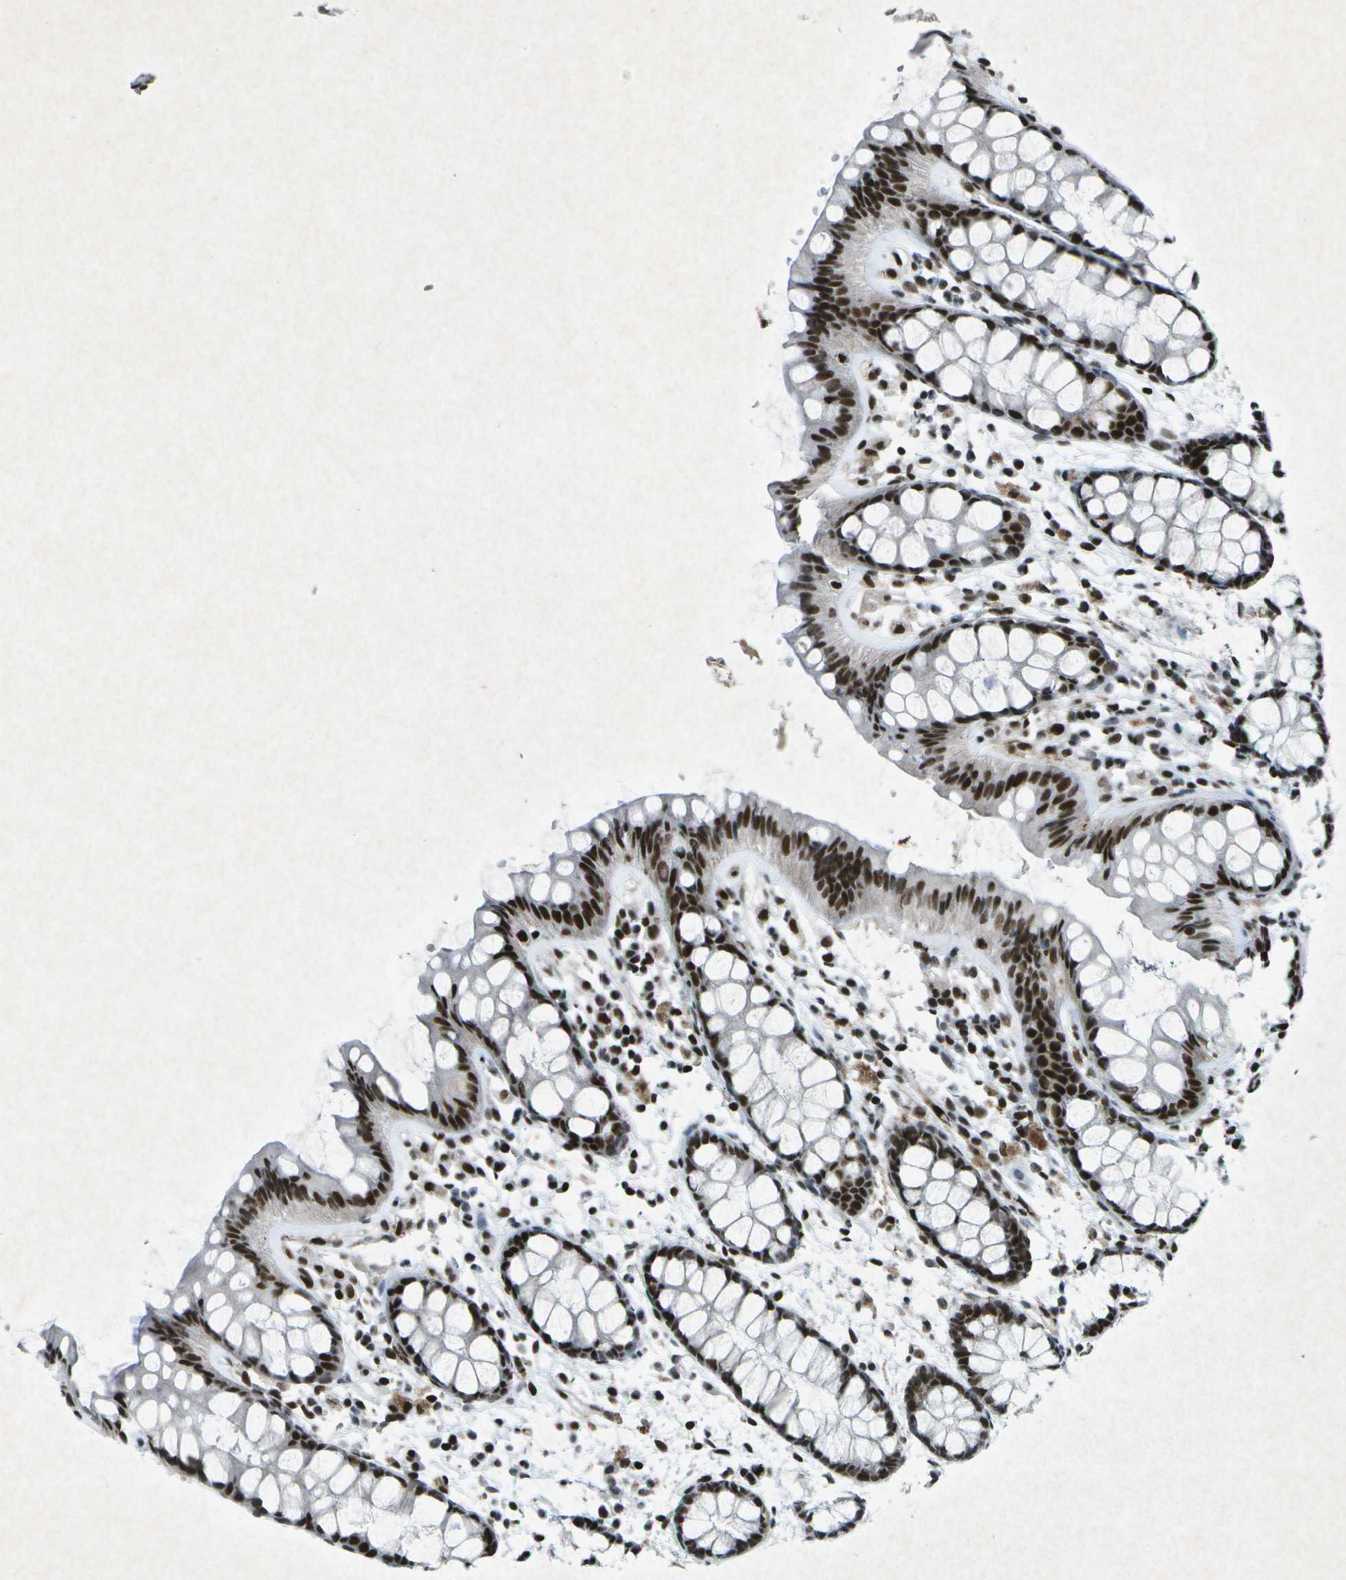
{"staining": {"intensity": "strong", "quantity": ">75%", "location": "nuclear"}, "tissue": "rectum", "cell_type": "Glandular cells", "image_type": "normal", "snomed": [{"axis": "morphology", "description": "Normal tissue, NOS"}, {"axis": "topography", "description": "Rectum"}], "caption": "IHC (DAB (3,3'-diaminobenzidine)) staining of benign rectum displays strong nuclear protein expression in about >75% of glandular cells.", "gene": "MTA2", "patient": {"sex": "female", "age": 66}}